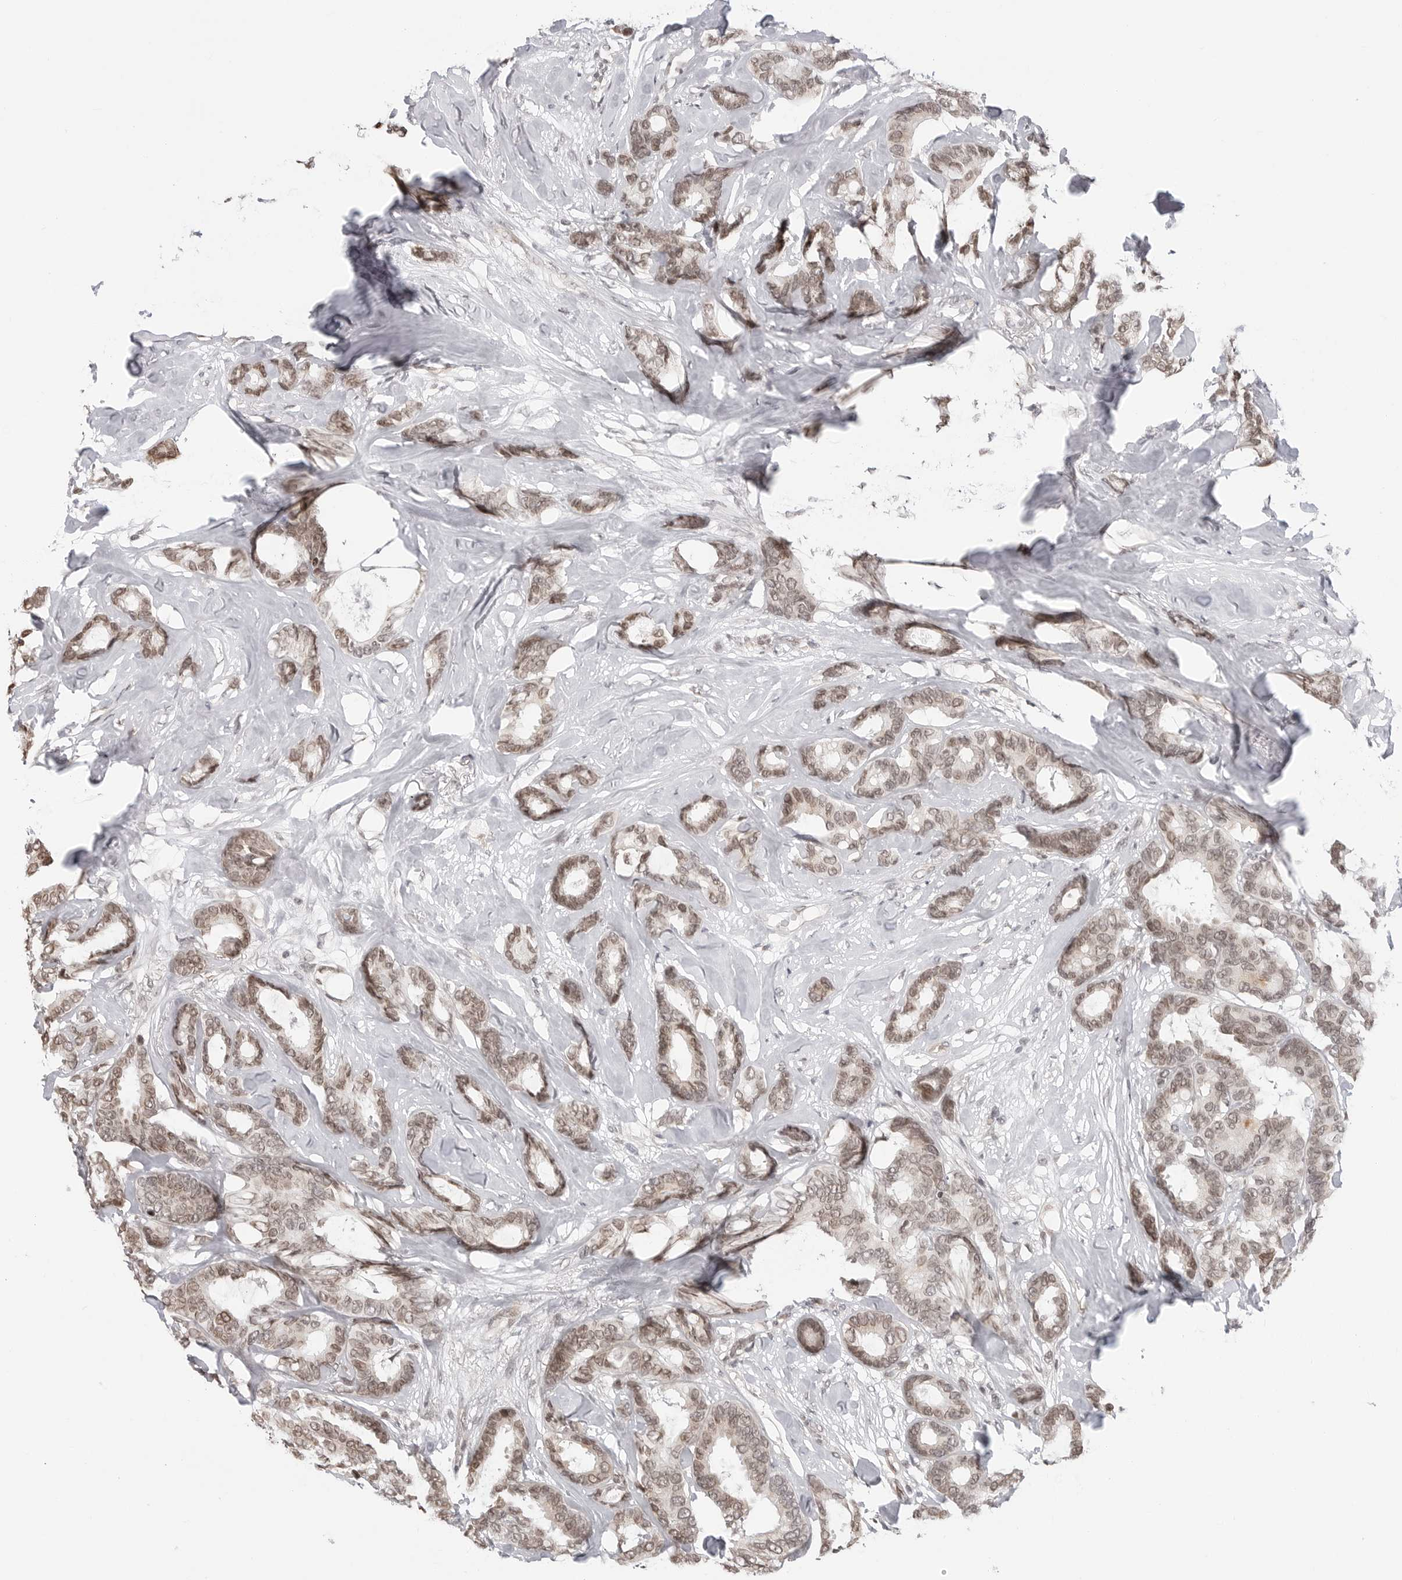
{"staining": {"intensity": "moderate", "quantity": ">75%", "location": "nuclear"}, "tissue": "breast cancer", "cell_type": "Tumor cells", "image_type": "cancer", "snomed": [{"axis": "morphology", "description": "Duct carcinoma"}, {"axis": "topography", "description": "Breast"}], "caption": "Immunohistochemistry (IHC) staining of breast intraductal carcinoma, which demonstrates medium levels of moderate nuclear expression in approximately >75% of tumor cells indicating moderate nuclear protein staining. The staining was performed using DAB (3,3'-diaminobenzidine) (brown) for protein detection and nuclei were counterstained in hematoxylin (blue).", "gene": "C8orf33", "patient": {"sex": "female", "age": 87}}